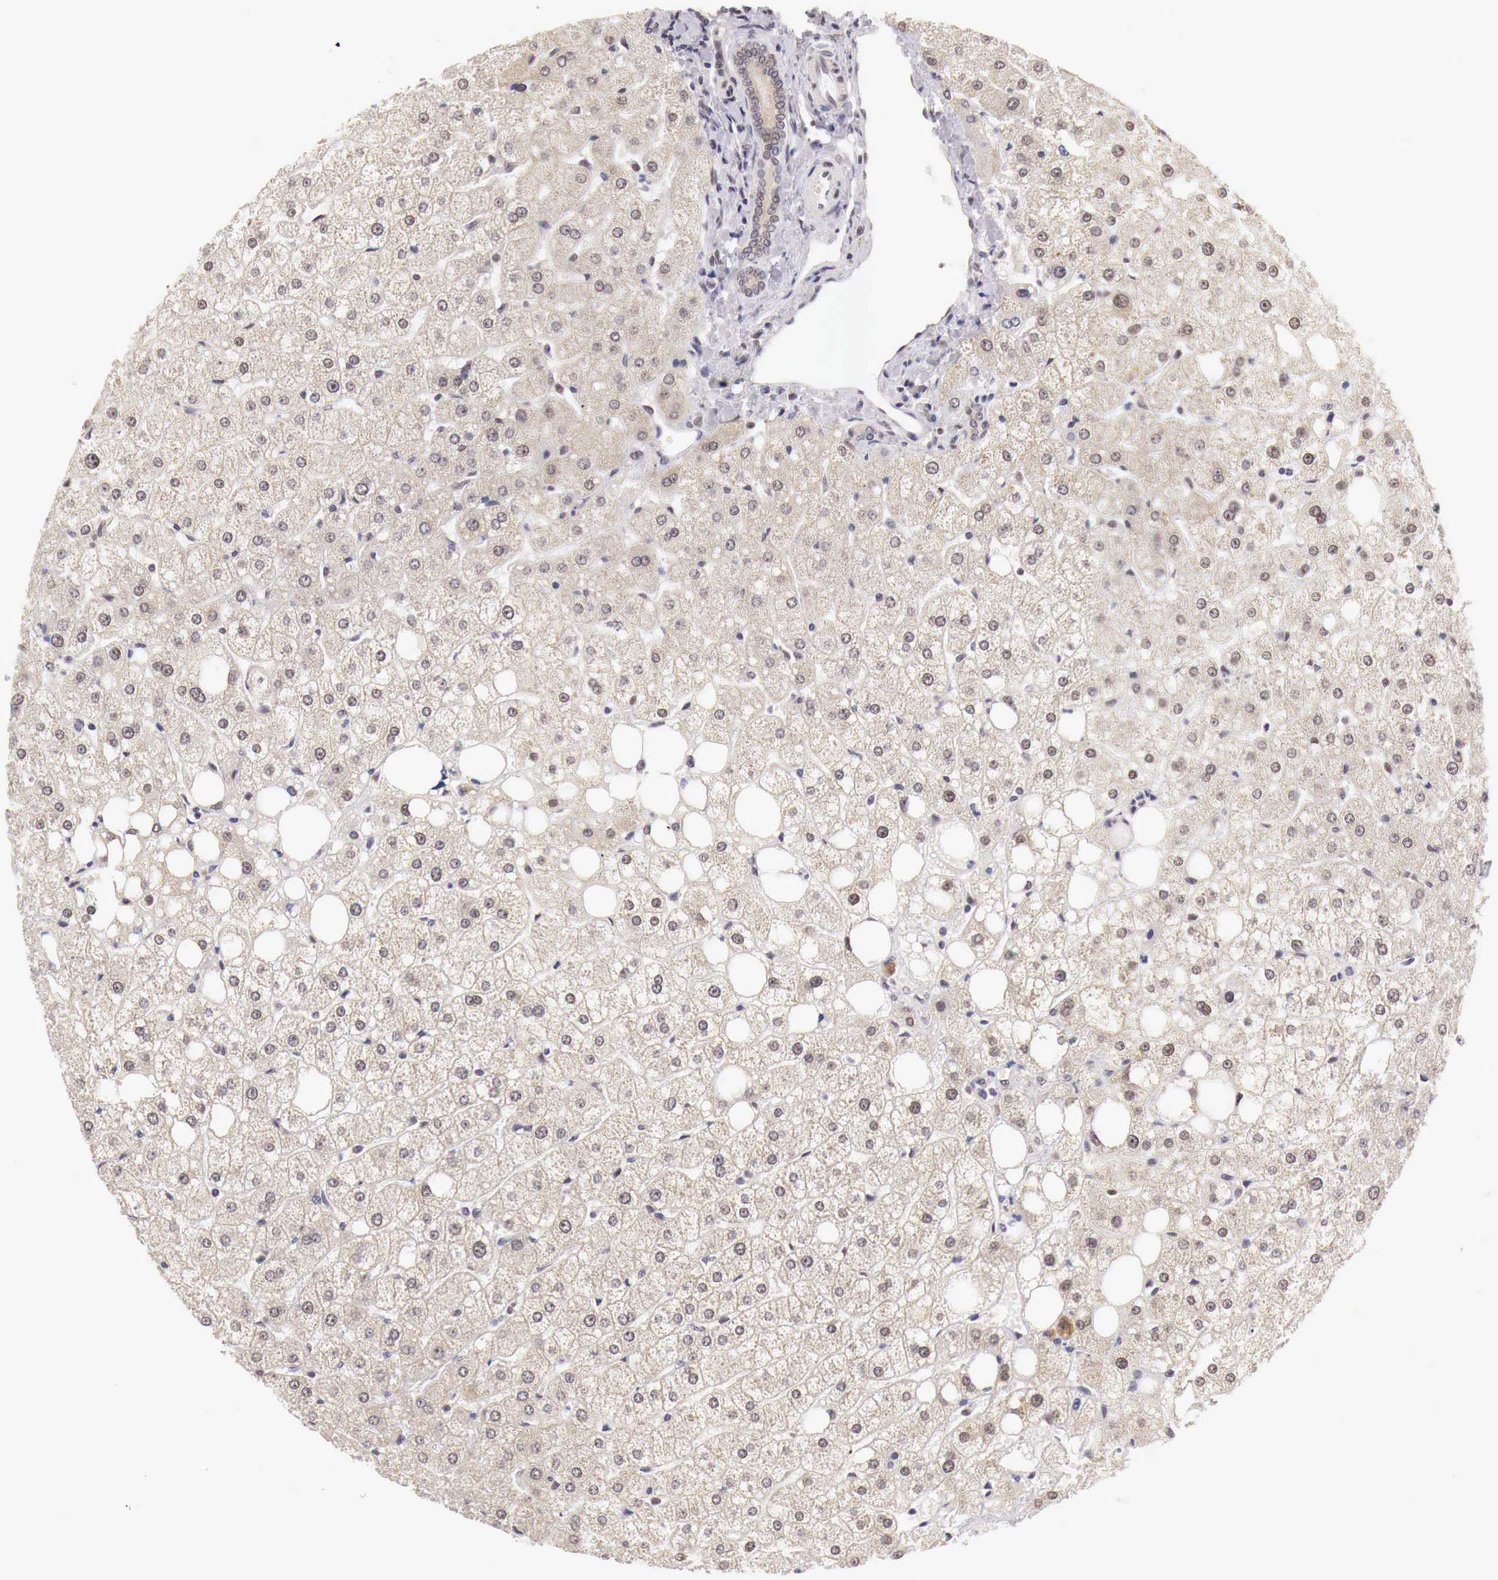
{"staining": {"intensity": "weak", "quantity": ">75%", "location": "cytoplasmic/membranous,nuclear"}, "tissue": "liver", "cell_type": "Cholangiocytes", "image_type": "normal", "snomed": [{"axis": "morphology", "description": "Normal tissue, NOS"}, {"axis": "topography", "description": "Liver"}], "caption": "Protein staining of unremarkable liver reveals weak cytoplasmic/membranous,nuclear staining in about >75% of cholangiocytes.", "gene": "GPKOW", "patient": {"sex": "male", "age": 35}}